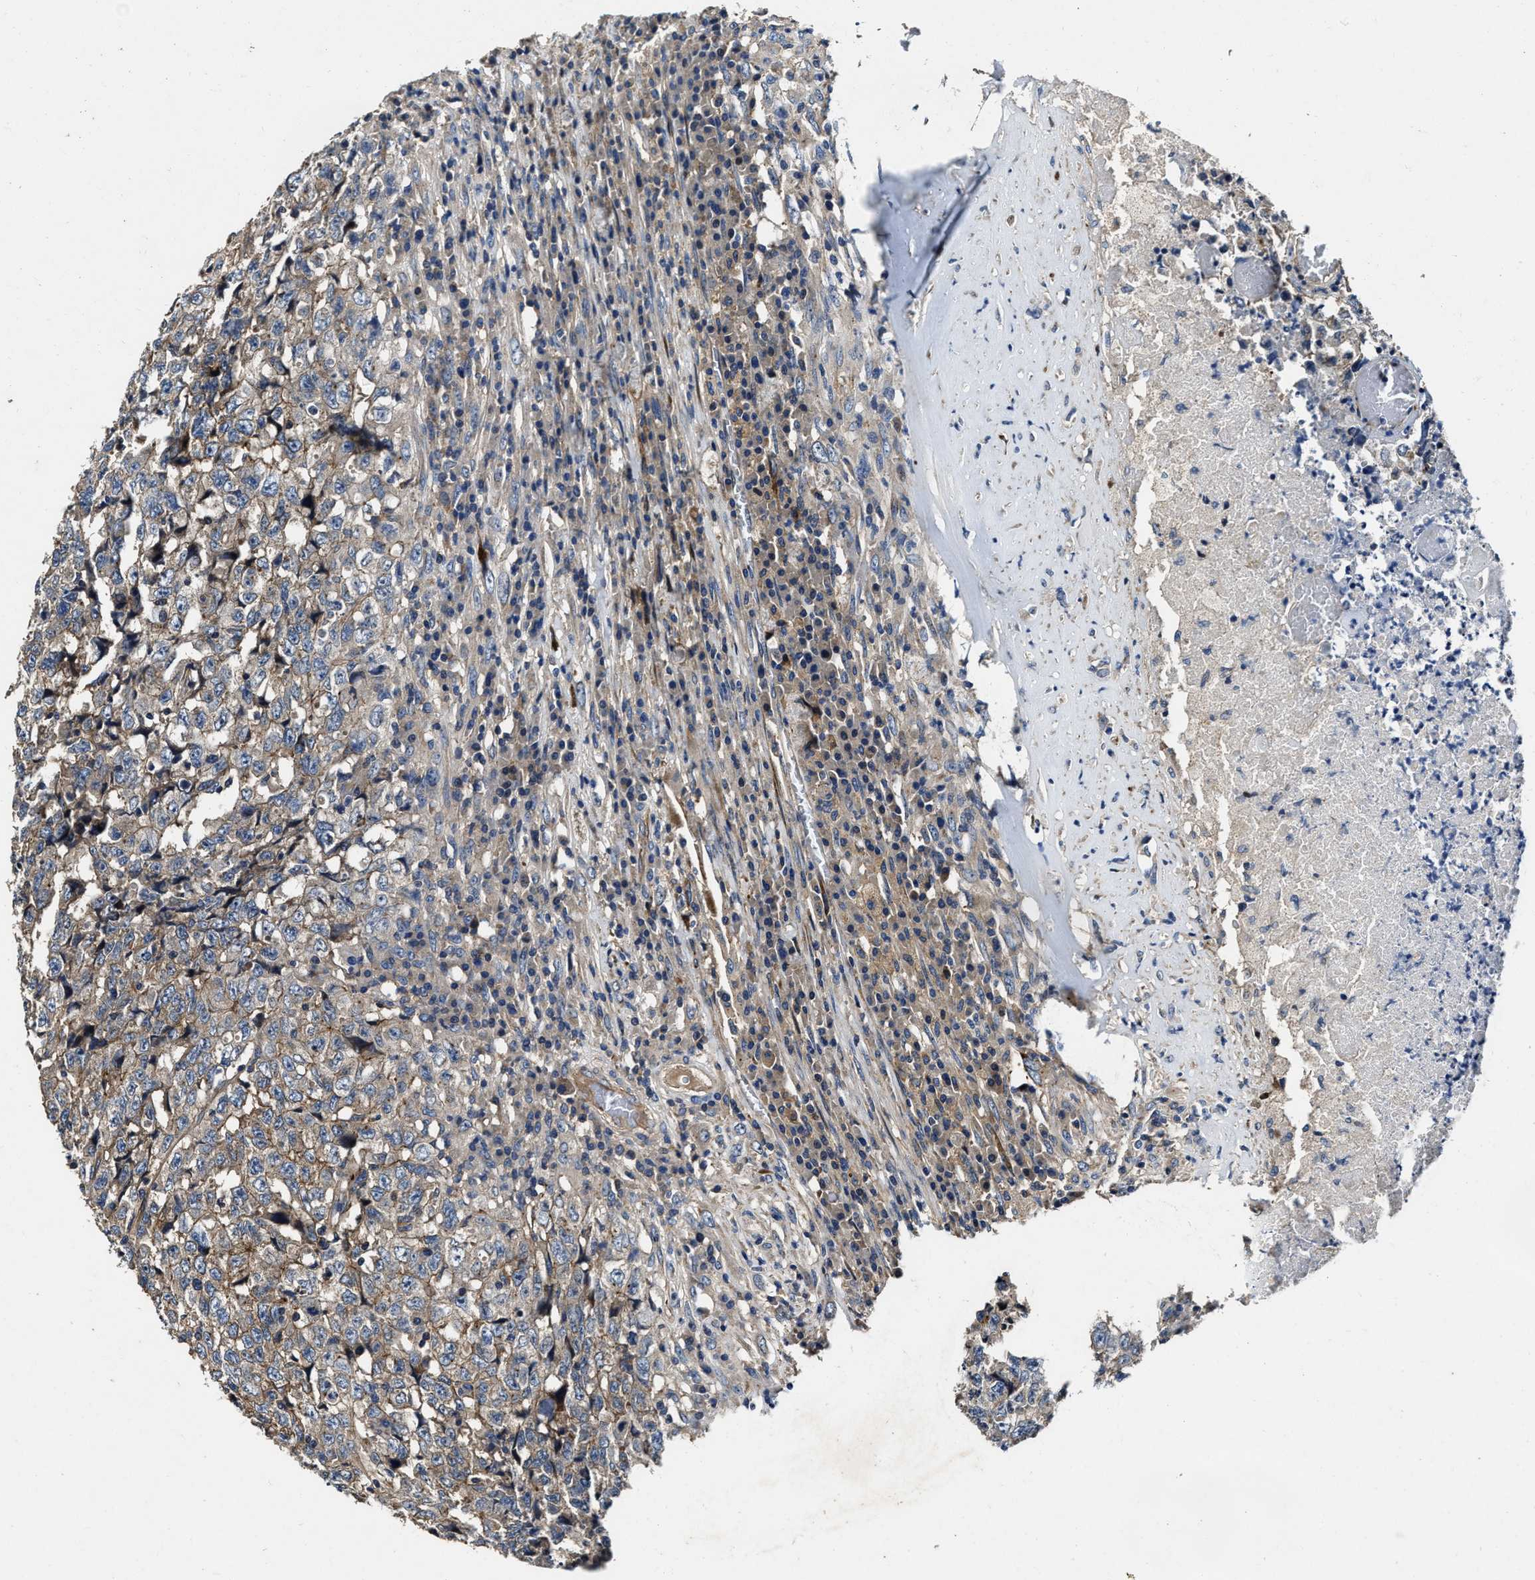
{"staining": {"intensity": "weak", "quantity": "25%-75%", "location": "cytoplasmic/membranous"}, "tissue": "testis cancer", "cell_type": "Tumor cells", "image_type": "cancer", "snomed": [{"axis": "morphology", "description": "Necrosis, NOS"}, {"axis": "morphology", "description": "Carcinoma, Embryonal, NOS"}, {"axis": "topography", "description": "Testis"}], "caption": "Embryonal carcinoma (testis) stained with IHC shows weak cytoplasmic/membranous expression in approximately 25%-75% of tumor cells.", "gene": "PTAR1", "patient": {"sex": "male", "age": 19}}